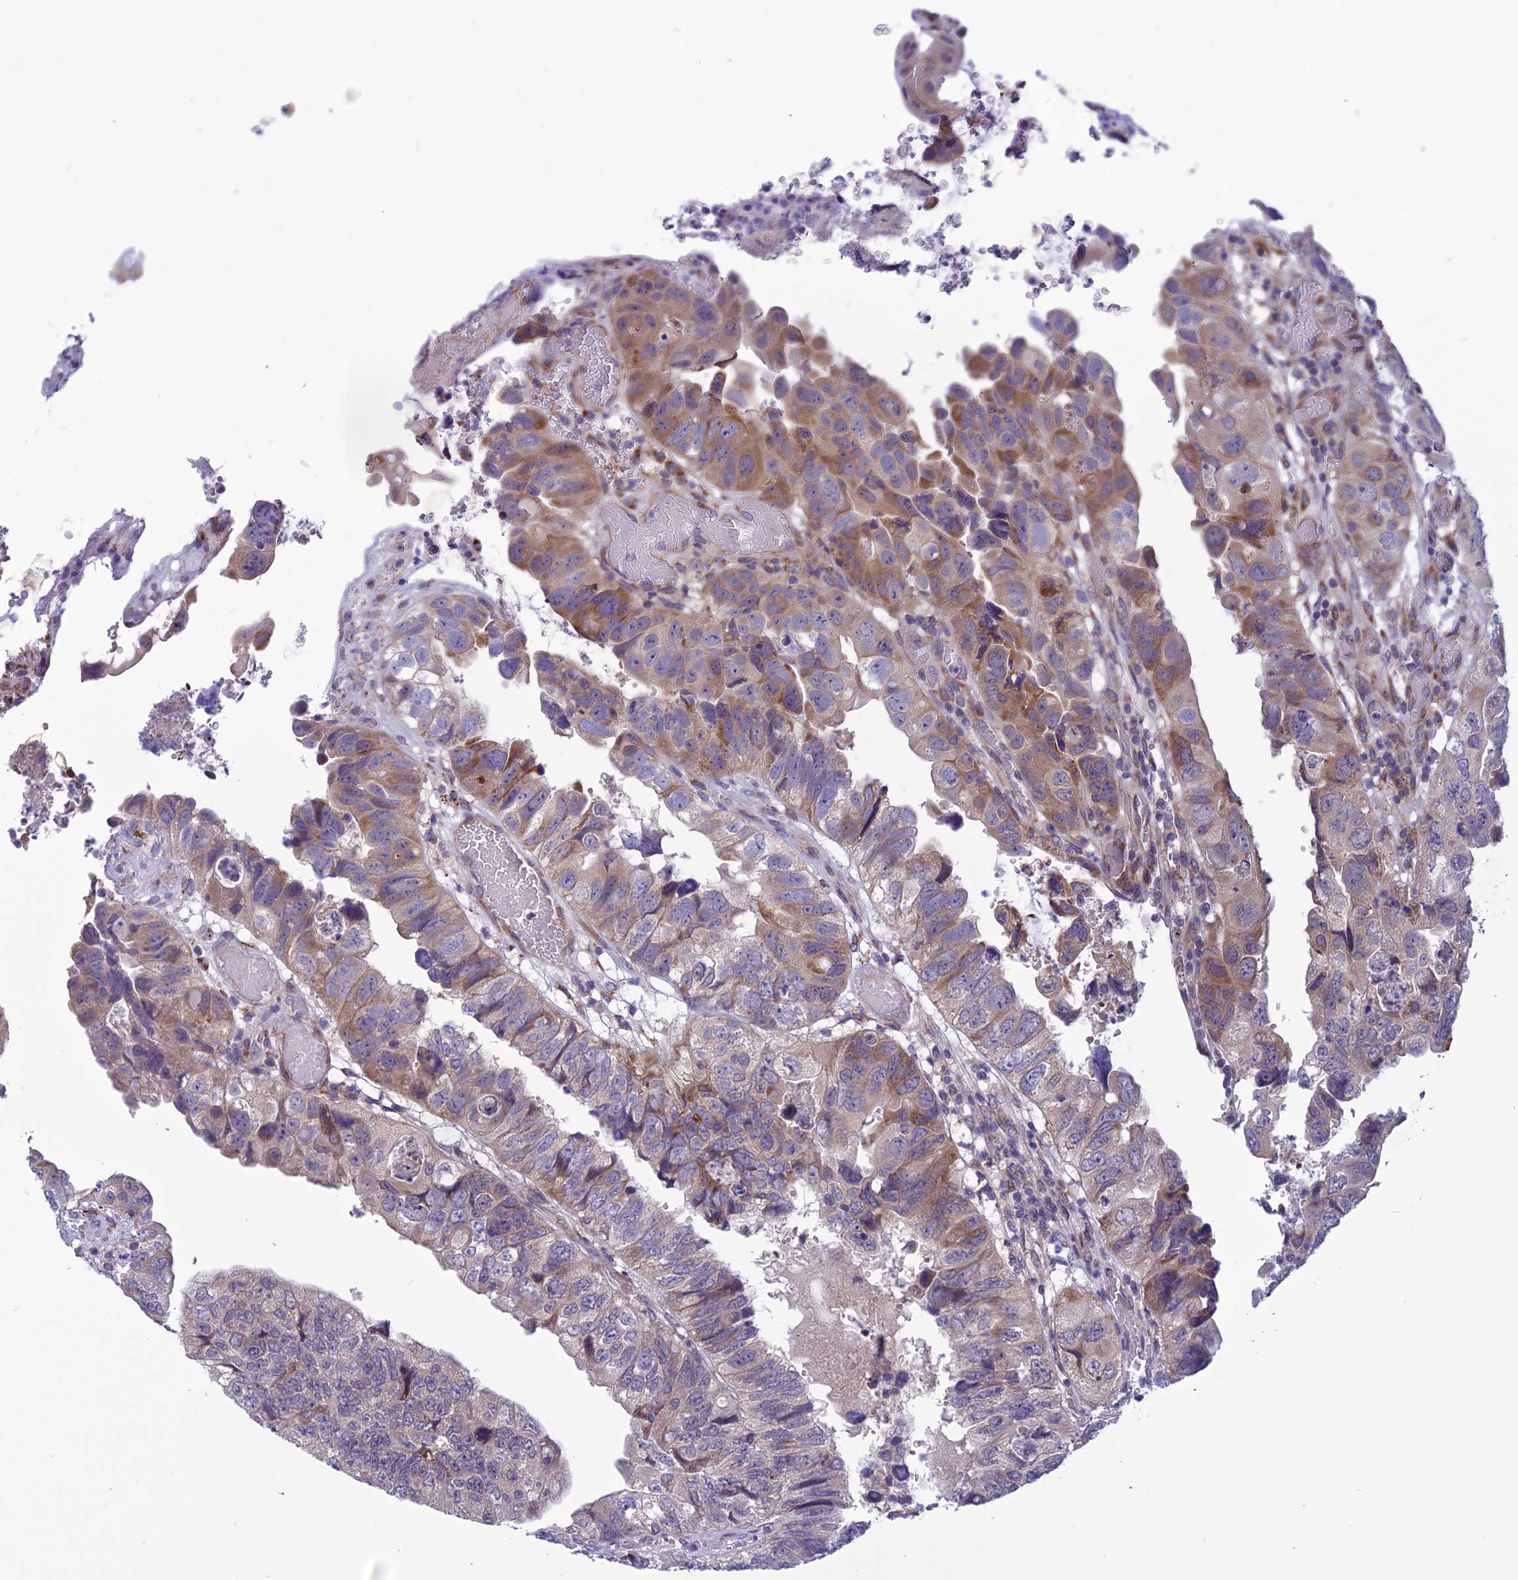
{"staining": {"intensity": "moderate", "quantity": "25%-75%", "location": "cytoplasmic/membranous"}, "tissue": "colorectal cancer", "cell_type": "Tumor cells", "image_type": "cancer", "snomed": [{"axis": "morphology", "description": "Adenocarcinoma, NOS"}, {"axis": "topography", "description": "Rectum"}], "caption": "An immunohistochemistry micrograph of neoplastic tissue is shown. Protein staining in brown shows moderate cytoplasmic/membranous positivity in colorectal cancer (adenocarcinoma) within tumor cells.", "gene": "PSMF1", "patient": {"sex": "male", "age": 63}}